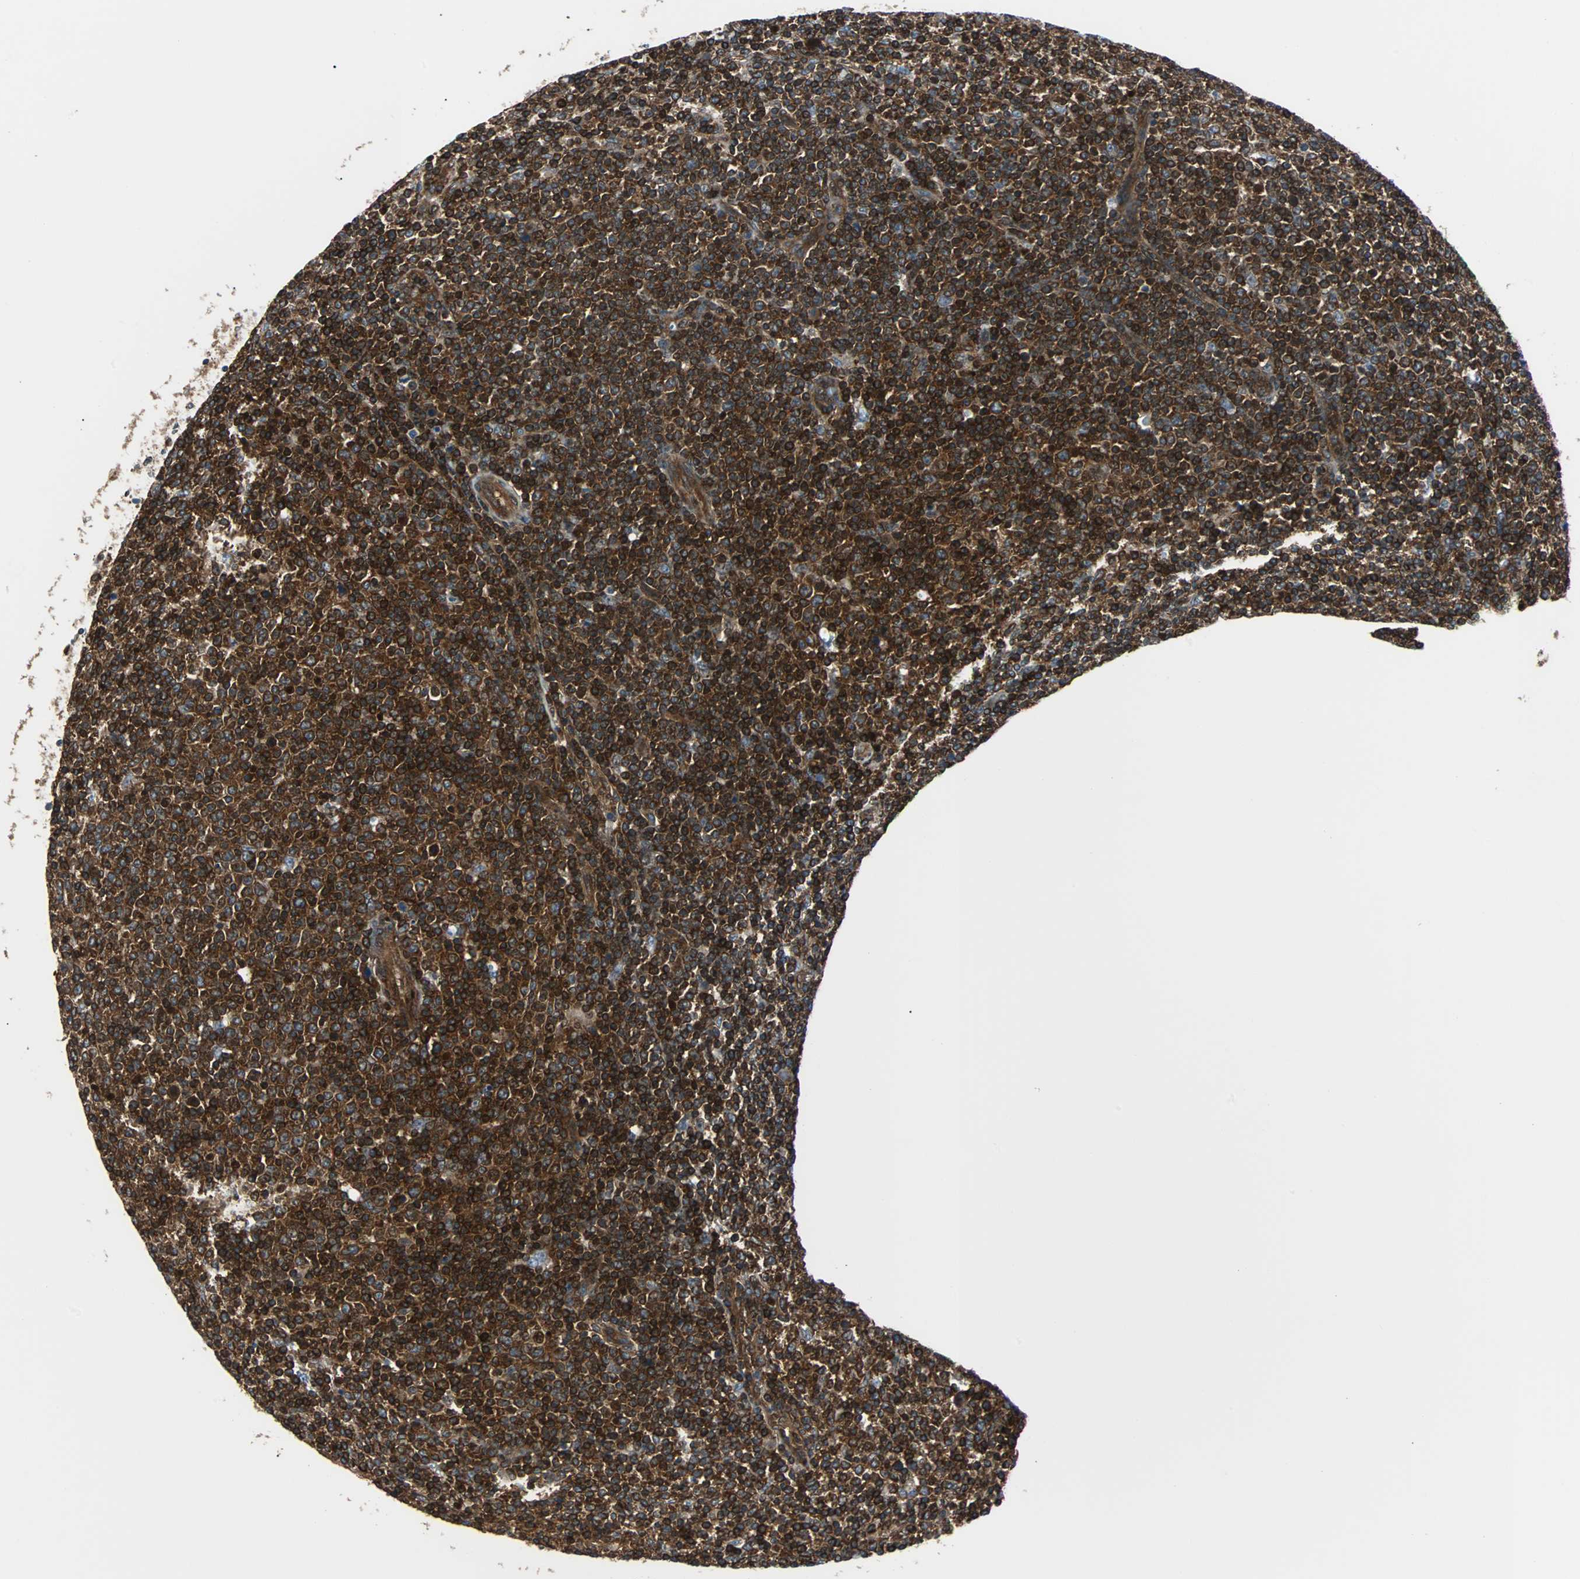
{"staining": {"intensity": "strong", "quantity": ">75%", "location": "cytoplasmic/membranous"}, "tissue": "lymphoma", "cell_type": "Tumor cells", "image_type": "cancer", "snomed": [{"axis": "morphology", "description": "Malignant lymphoma, non-Hodgkin's type, Low grade"}, {"axis": "topography", "description": "Lymph node"}], "caption": "A high amount of strong cytoplasmic/membranous positivity is appreciated in about >75% of tumor cells in malignant lymphoma, non-Hodgkin's type (low-grade) tissue. The staining was performed using DAB to visualize the protein expression in brown, while the nuclei were stained in blue with hematoxylin (Magnification: 20x).", "gene": "RELA", "patient": {"sex": "male", "age": 70}}